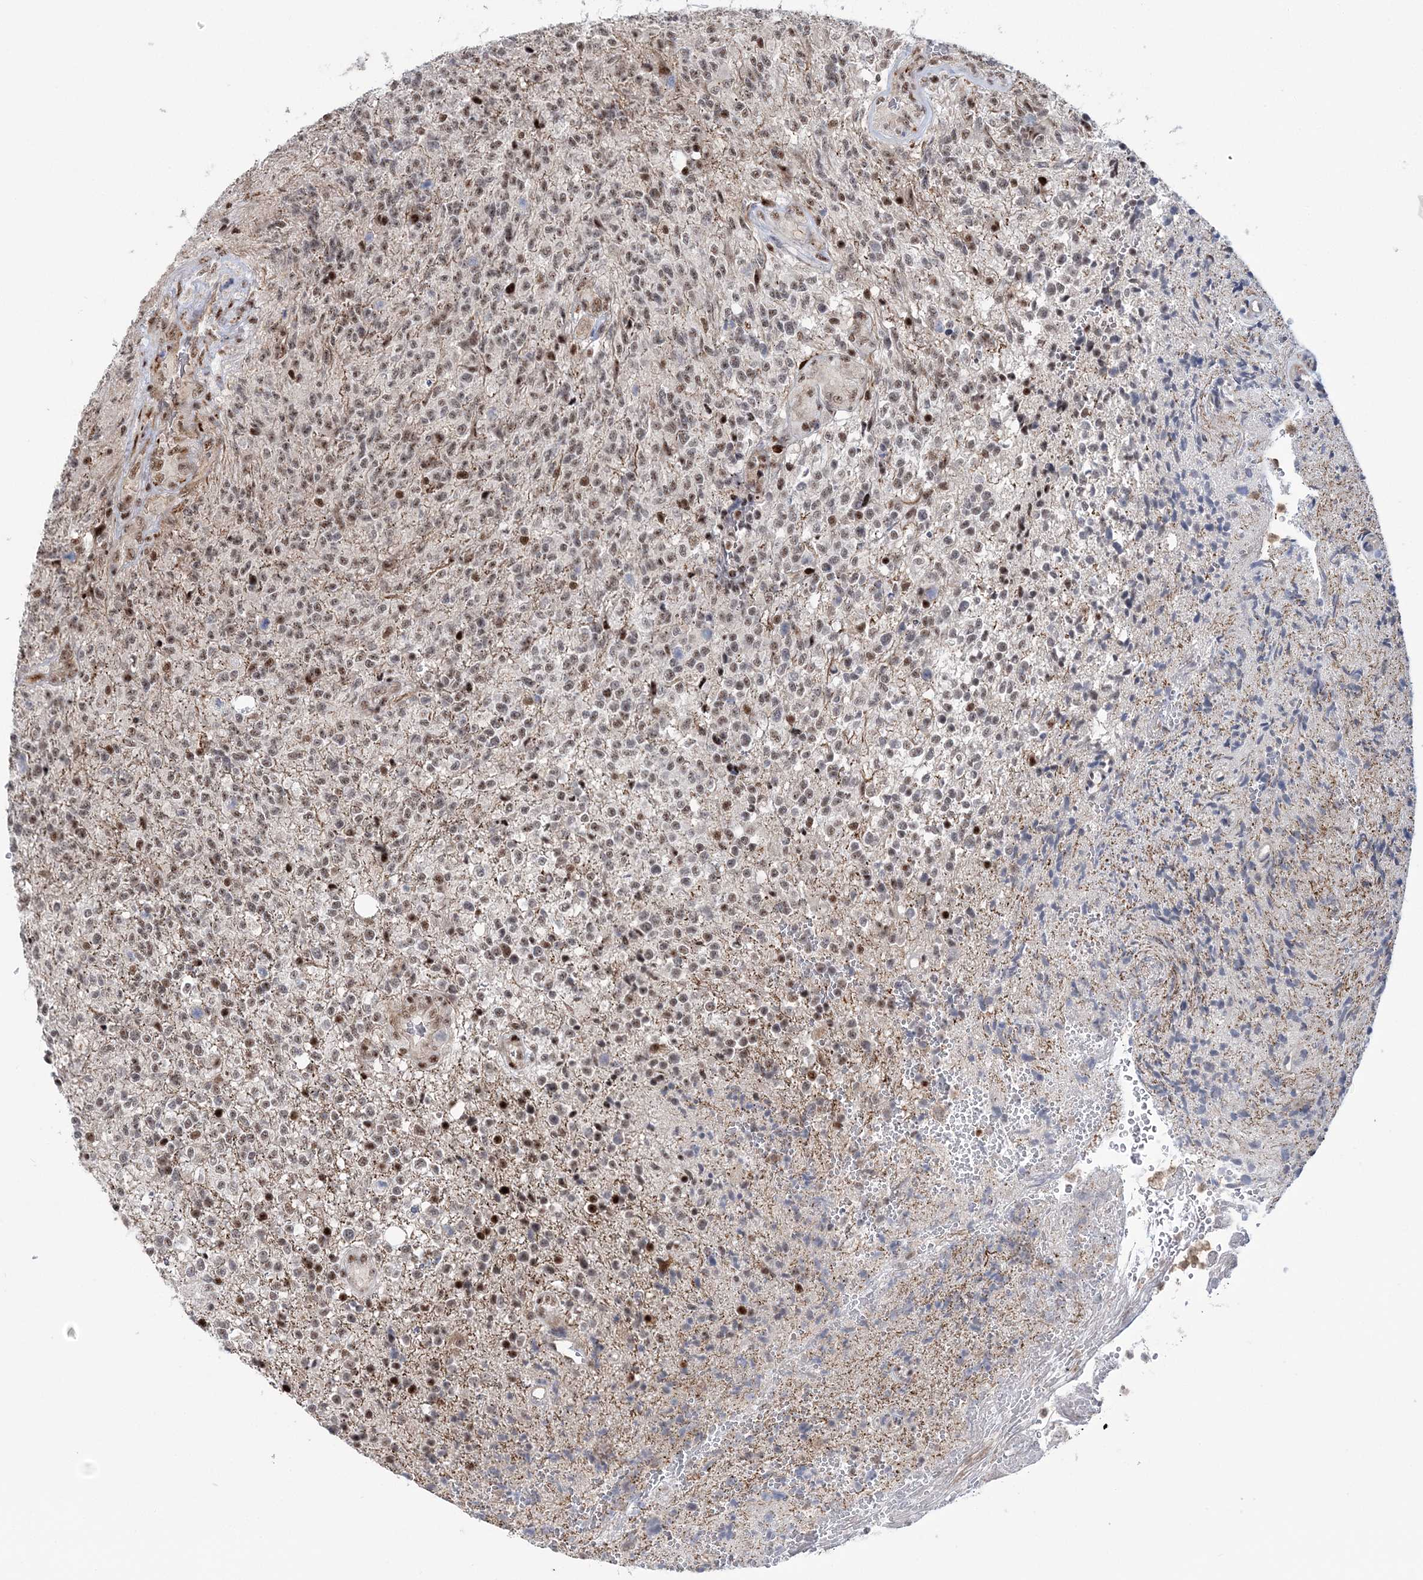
{"staining": {"intensity": "negative", "quantity": "none", "location": "none"}, "tissue": "glioma", "cell_type": "Tumor cells", "image_type": "cancer", "snomed": [{"axis": "morphology", "description": "Glioma, malignant, High grade"}, {"axis": "topography", "description": "Brain"}], "caption": "Immunohistochemical staining of malignant glioma (high-grade) reveals no significant positivity in tumor cells.", "gene": "TATDN2", "patient": {"sex": "male", "age": 56}}